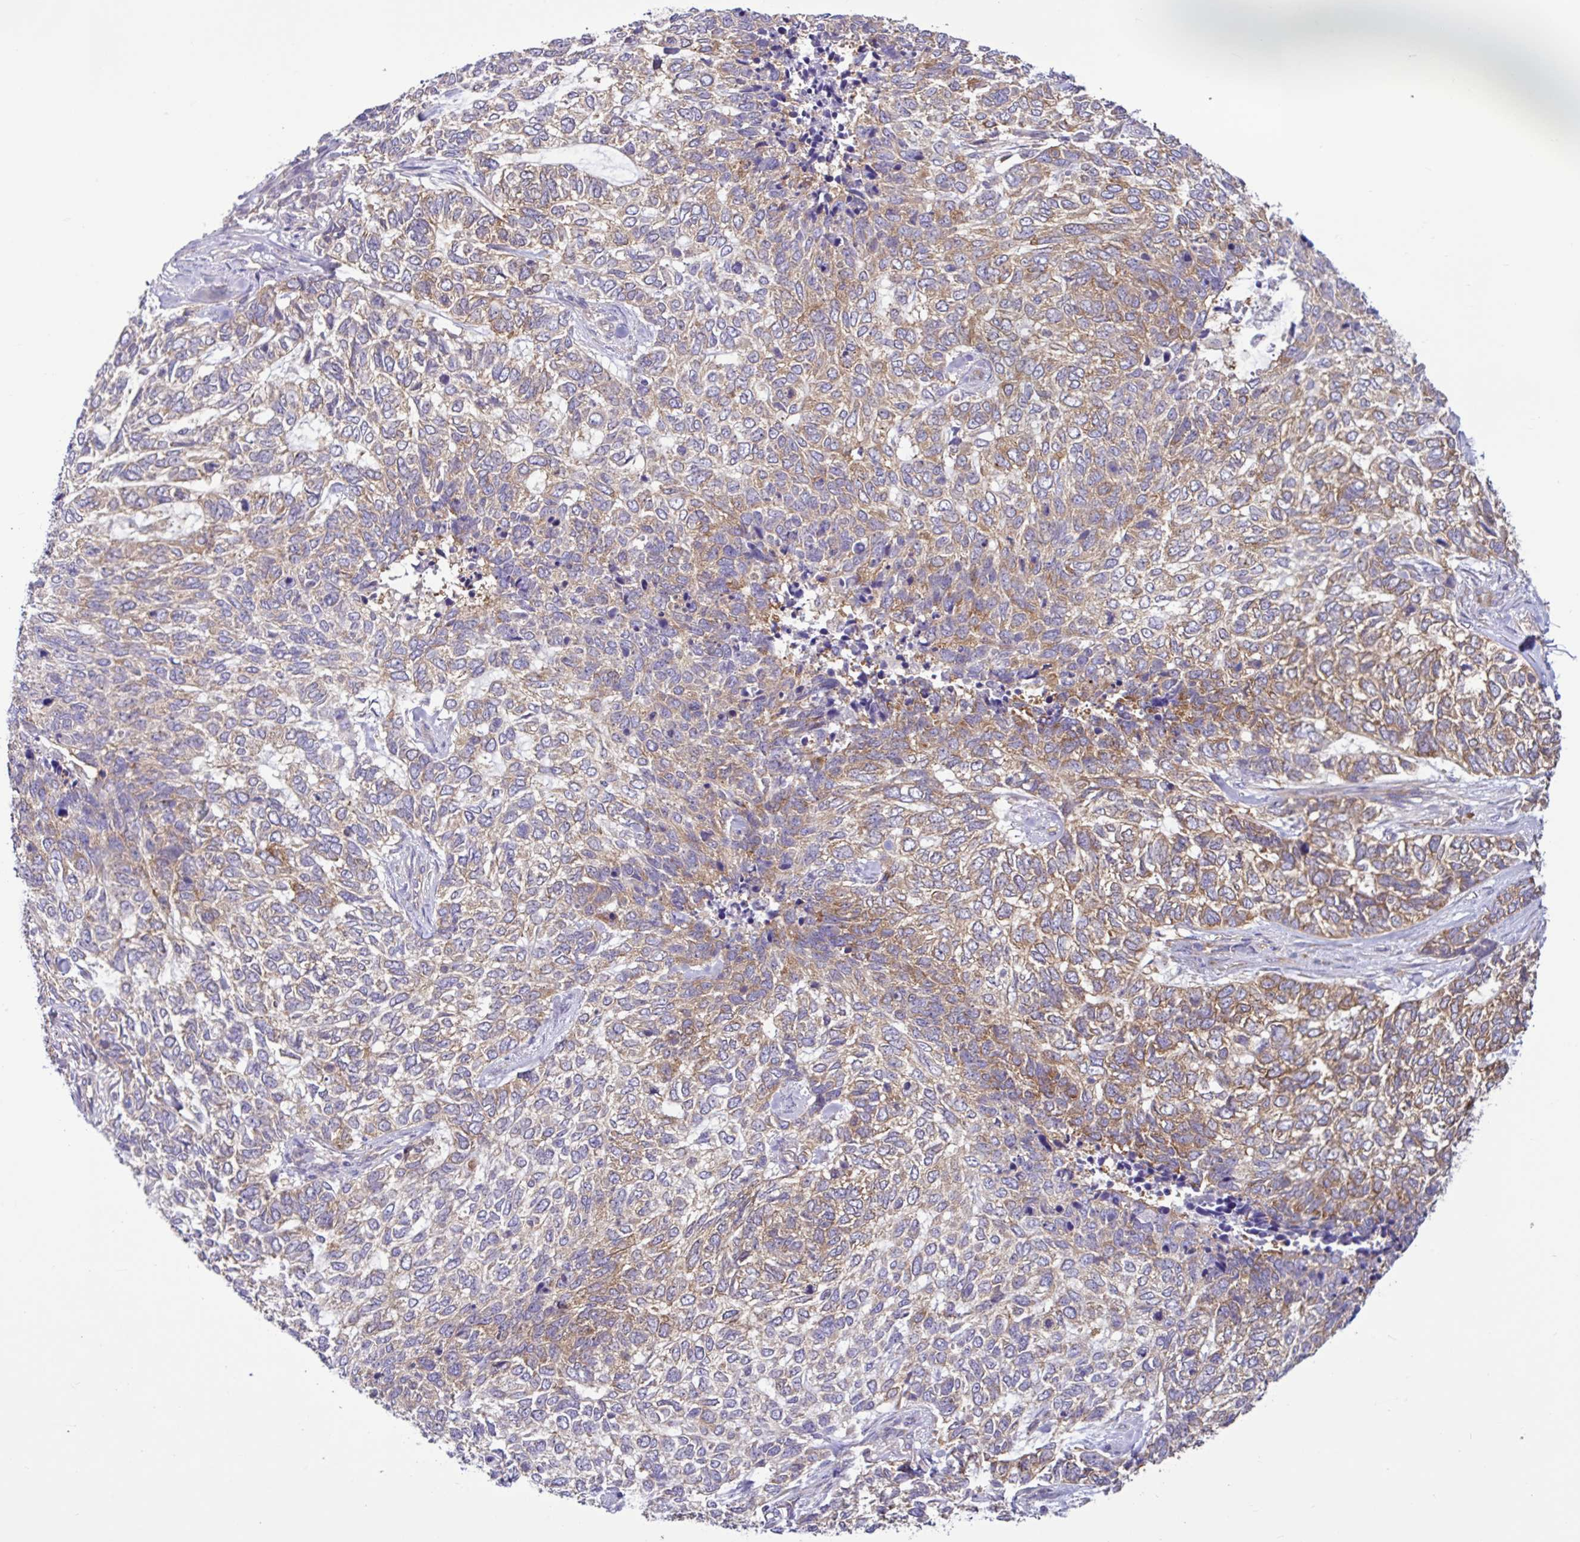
{"staining": {"intensity": "moderate", "quantity": "25%-75%", "location": "cytoplasmic/membranous"}, "tissue": "skin cancer", "cell_type": "Tumor cells", "image_type": "cancer", "snomed": [{"axis": "morphology", "description": "Basal cell carcinoma"}, {"axis": "topography", "description": "Skin"}], "caption": "Moderate cytoplasmic/membranous staining for a protein is identified in about 25%-75% of tumor cells of basal cell carcinoma (skin) using IHC.", "gene": "LARS1", "patient": {"sex": "female", "age": 65}}